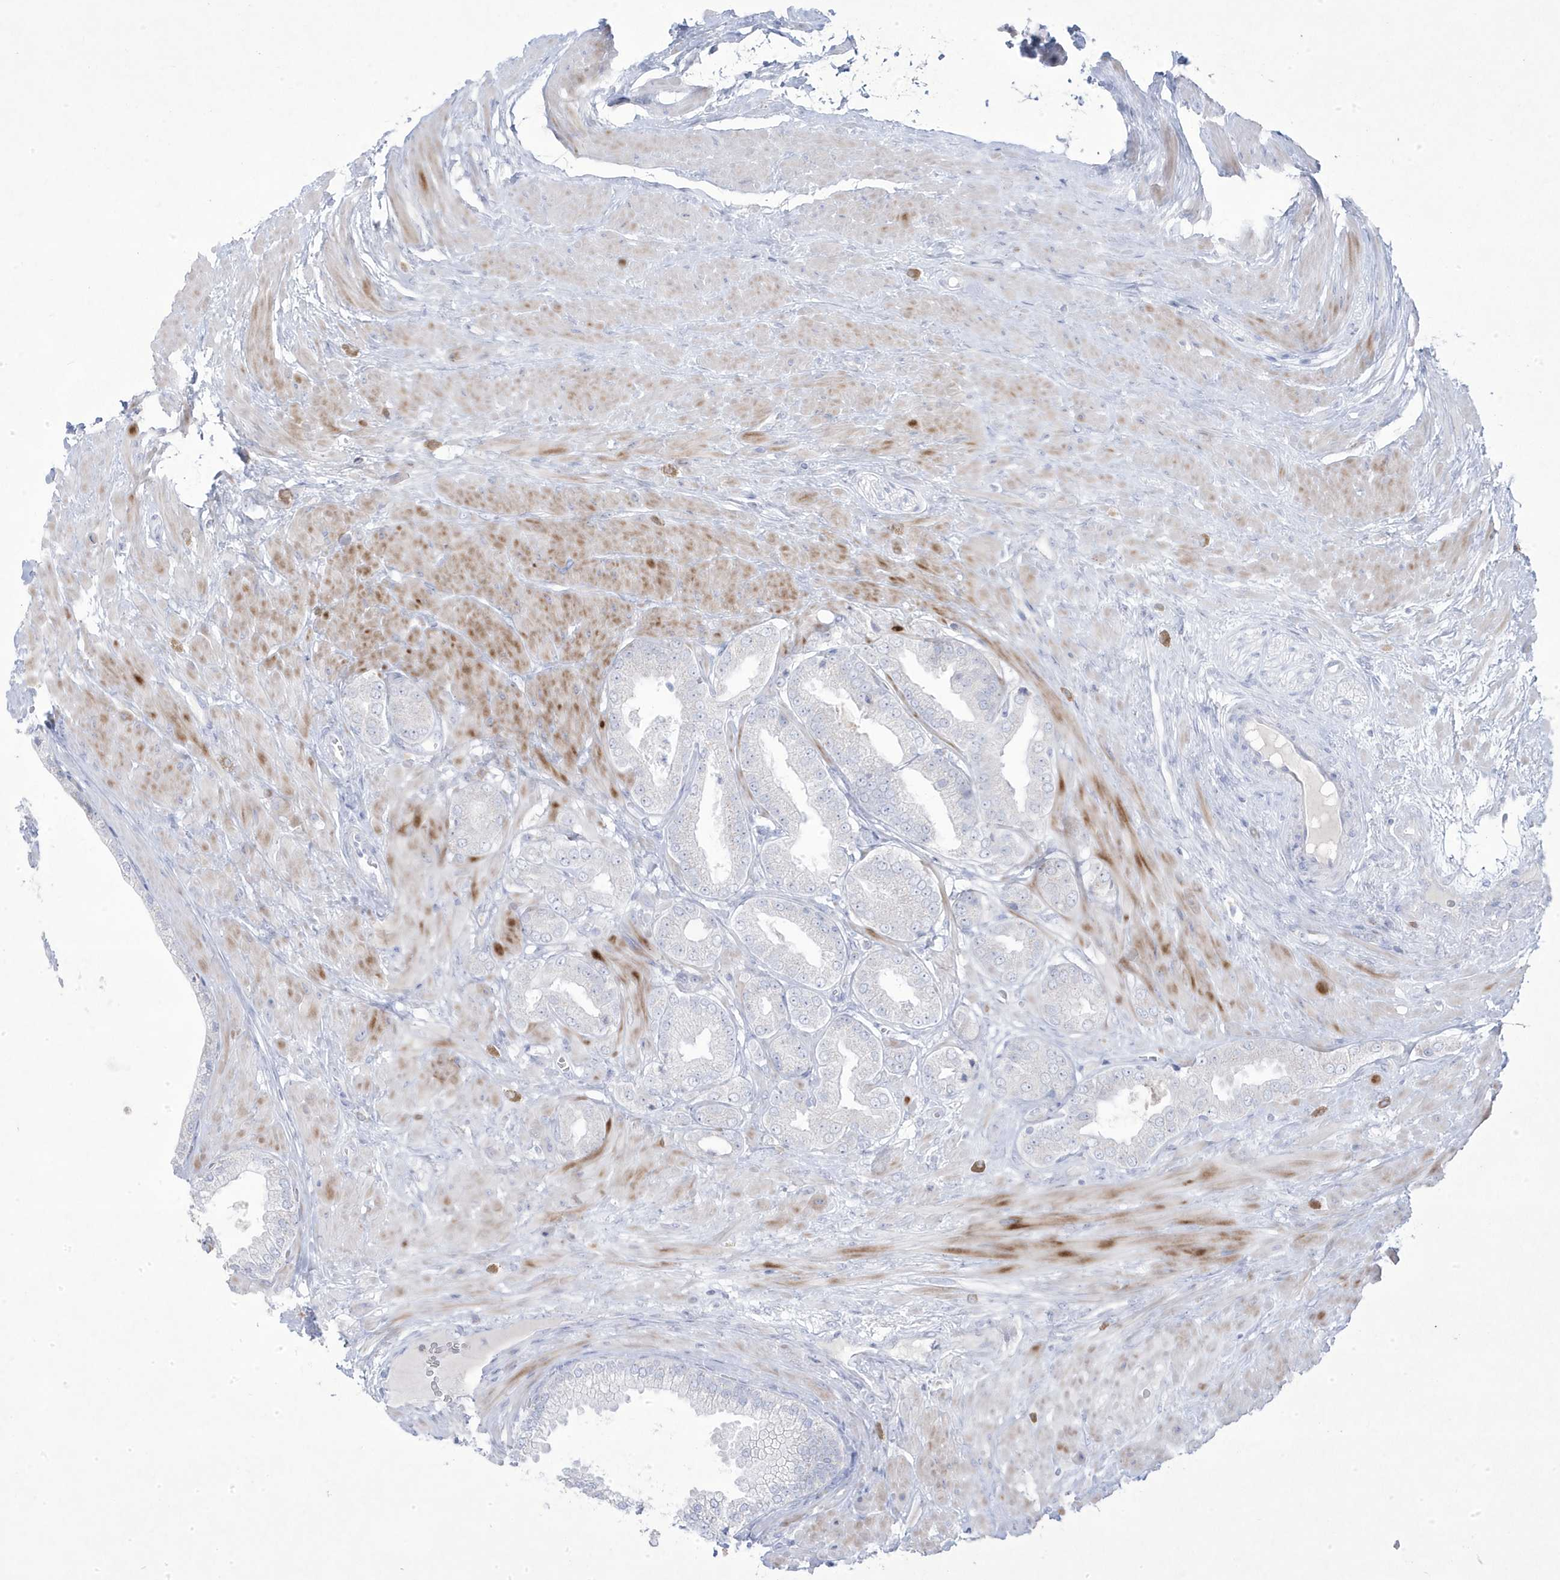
{"staining": {"intensity": "negative", "quantity": "none", "location": "none"}, "tissue": "prostate cancer", "cell_type": "Tumor cells", "image_type": "cancer", "snomed": [{"axis": "morphology", "description": "Adenocarcinoma, Low grade"}, {"axis": "topography", "description": "Prostate"}], "caption": "A photomicrograph of prostate cancer (low-grade adenocarcinoma) stained for a protein demonstrates no brown staining in tumor cells.", "gene": "ADAMTSL3", "patient": {"sex": "male", "age": 63}}